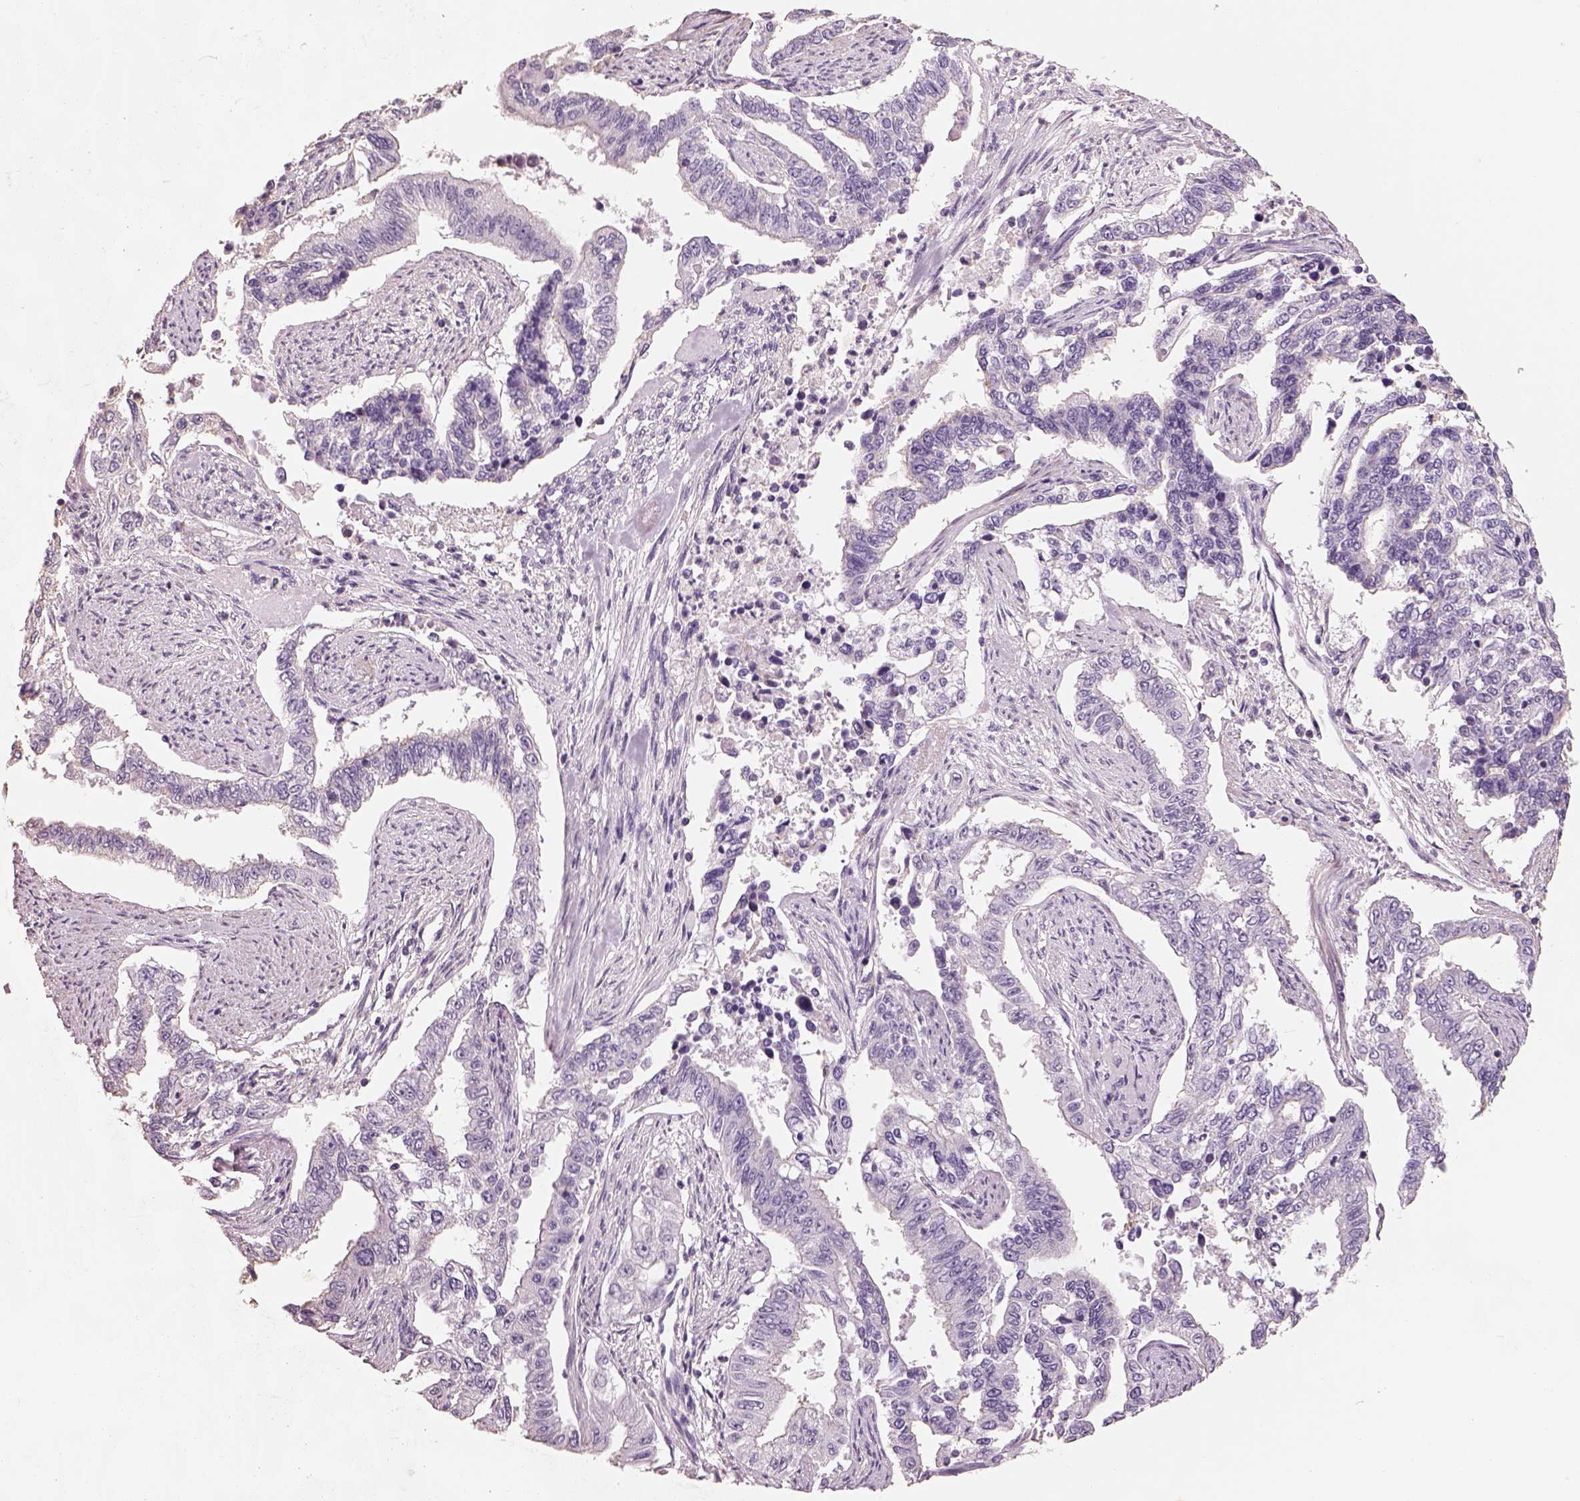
{"staining": {"intensity": "negative", "quantity": "none", "location": "none"}, "tissue": "endometrial cancer", "cell_type": "Tumor cells", "image_type": "cancer", "snomed": [{"axis": "morphology", "description": "Adenocarcinoma, NOS"}, {"axis": "topography", "description": "Uterus"}], "caption": "A high-resolution photomicrograph shows immunohistochemistry (IHC) staining of endometrial adenocarcinoma, which reveals no significant staining in tumor cells.", "gene": "OTUD6A", "patient": {"sex": "female", "age": 59}}